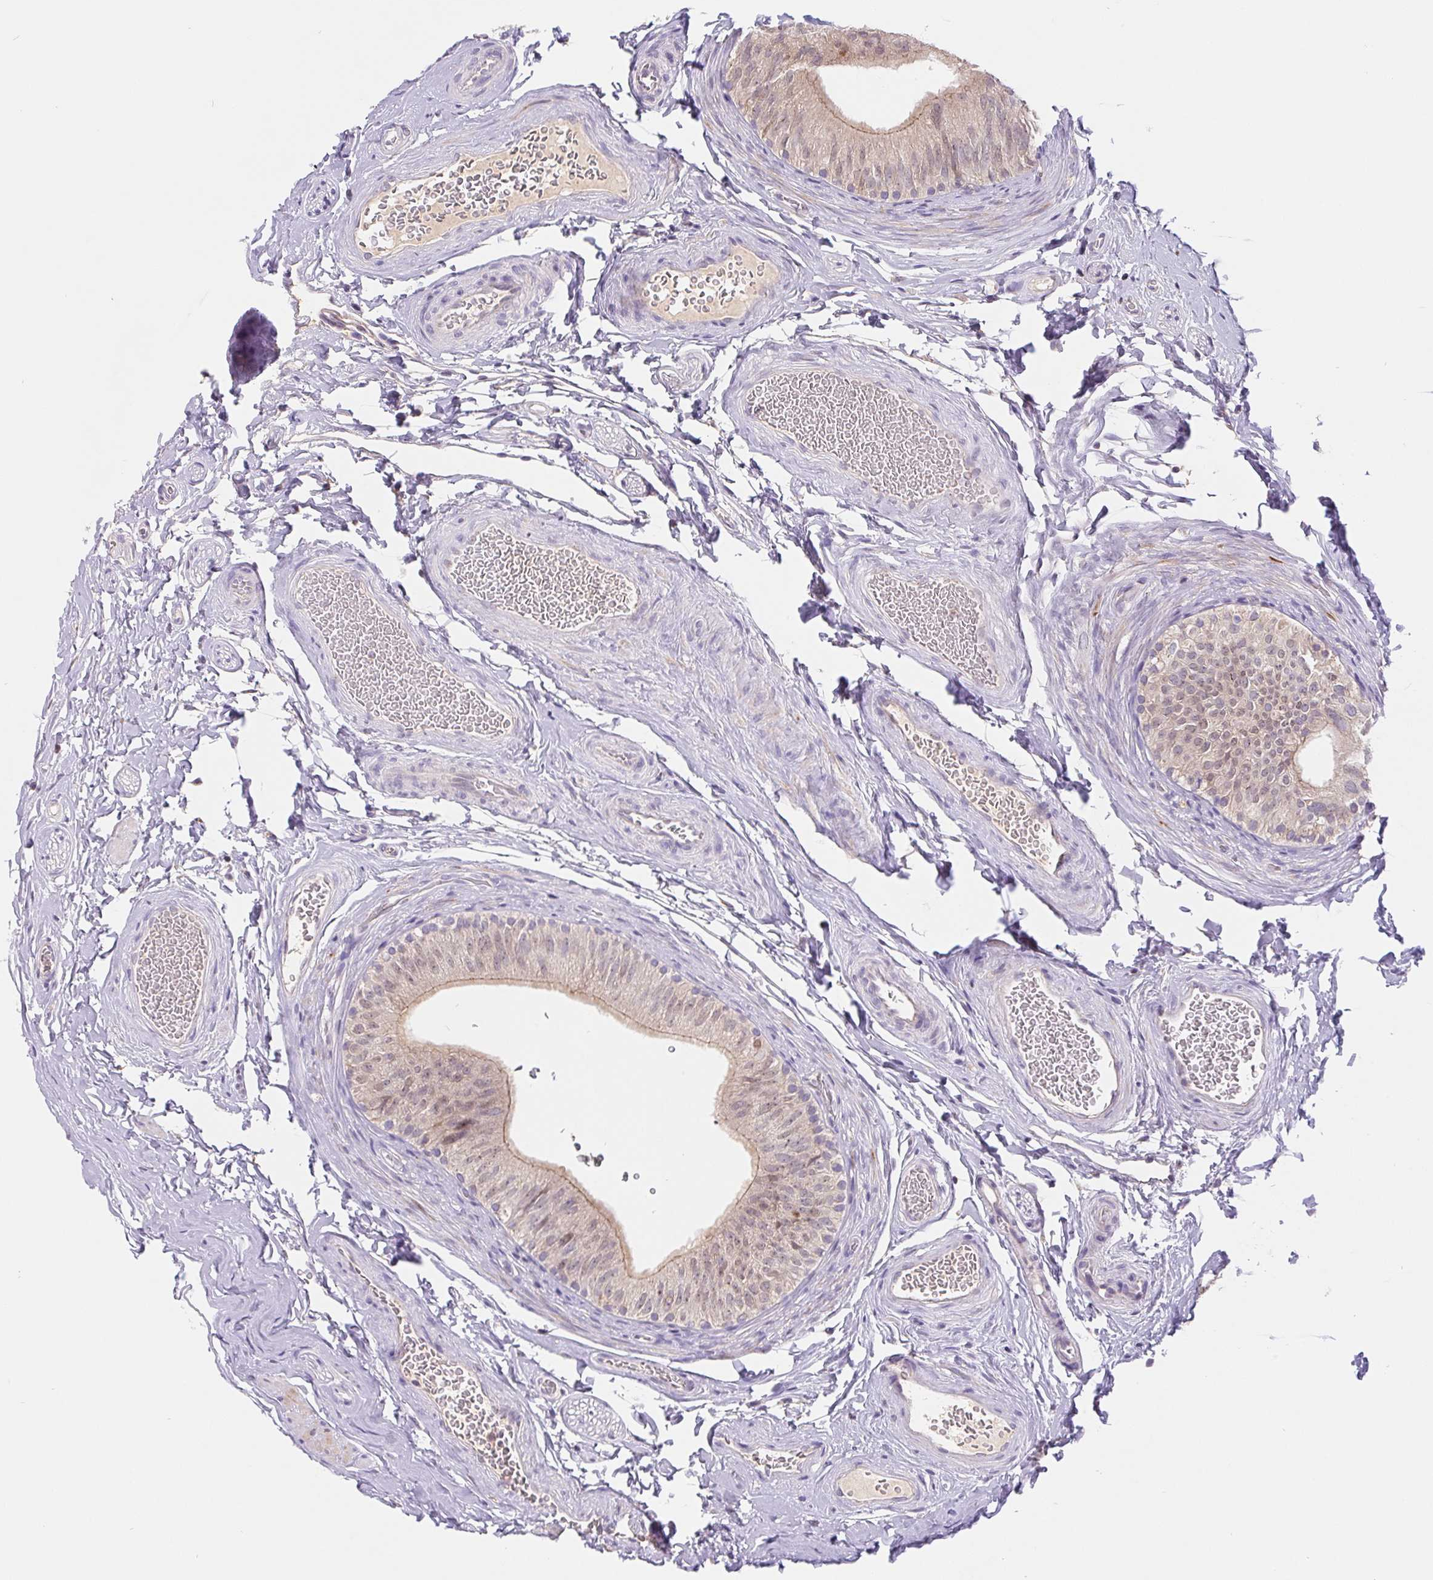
{"staining": {"intensity": "weak", "quantity": "25%-75%", "location": "cytoplasmic/membranous,nuclear"}, "tissue": "epididymis", "cell_type": "Glandular cells", "image_type": "normal", "snomed": [{"axis": "morphology", "description": "Normal tissue, NOS"}, {"axis": "topography", "description": "Epididymis, spermatic cord, NOS"}, {"axis": "topography", "description": "Epididymis"}], "caption": "Immunohistochemical staining of unremarkable human epididymis shows weak cytoplasmic/membranous,nuclear protein staining in about 25%-75% of glandular cells. Nuclei are stained in blue.", "gene": "EMC6", "patient": {"sex": "male", "age": 31}}